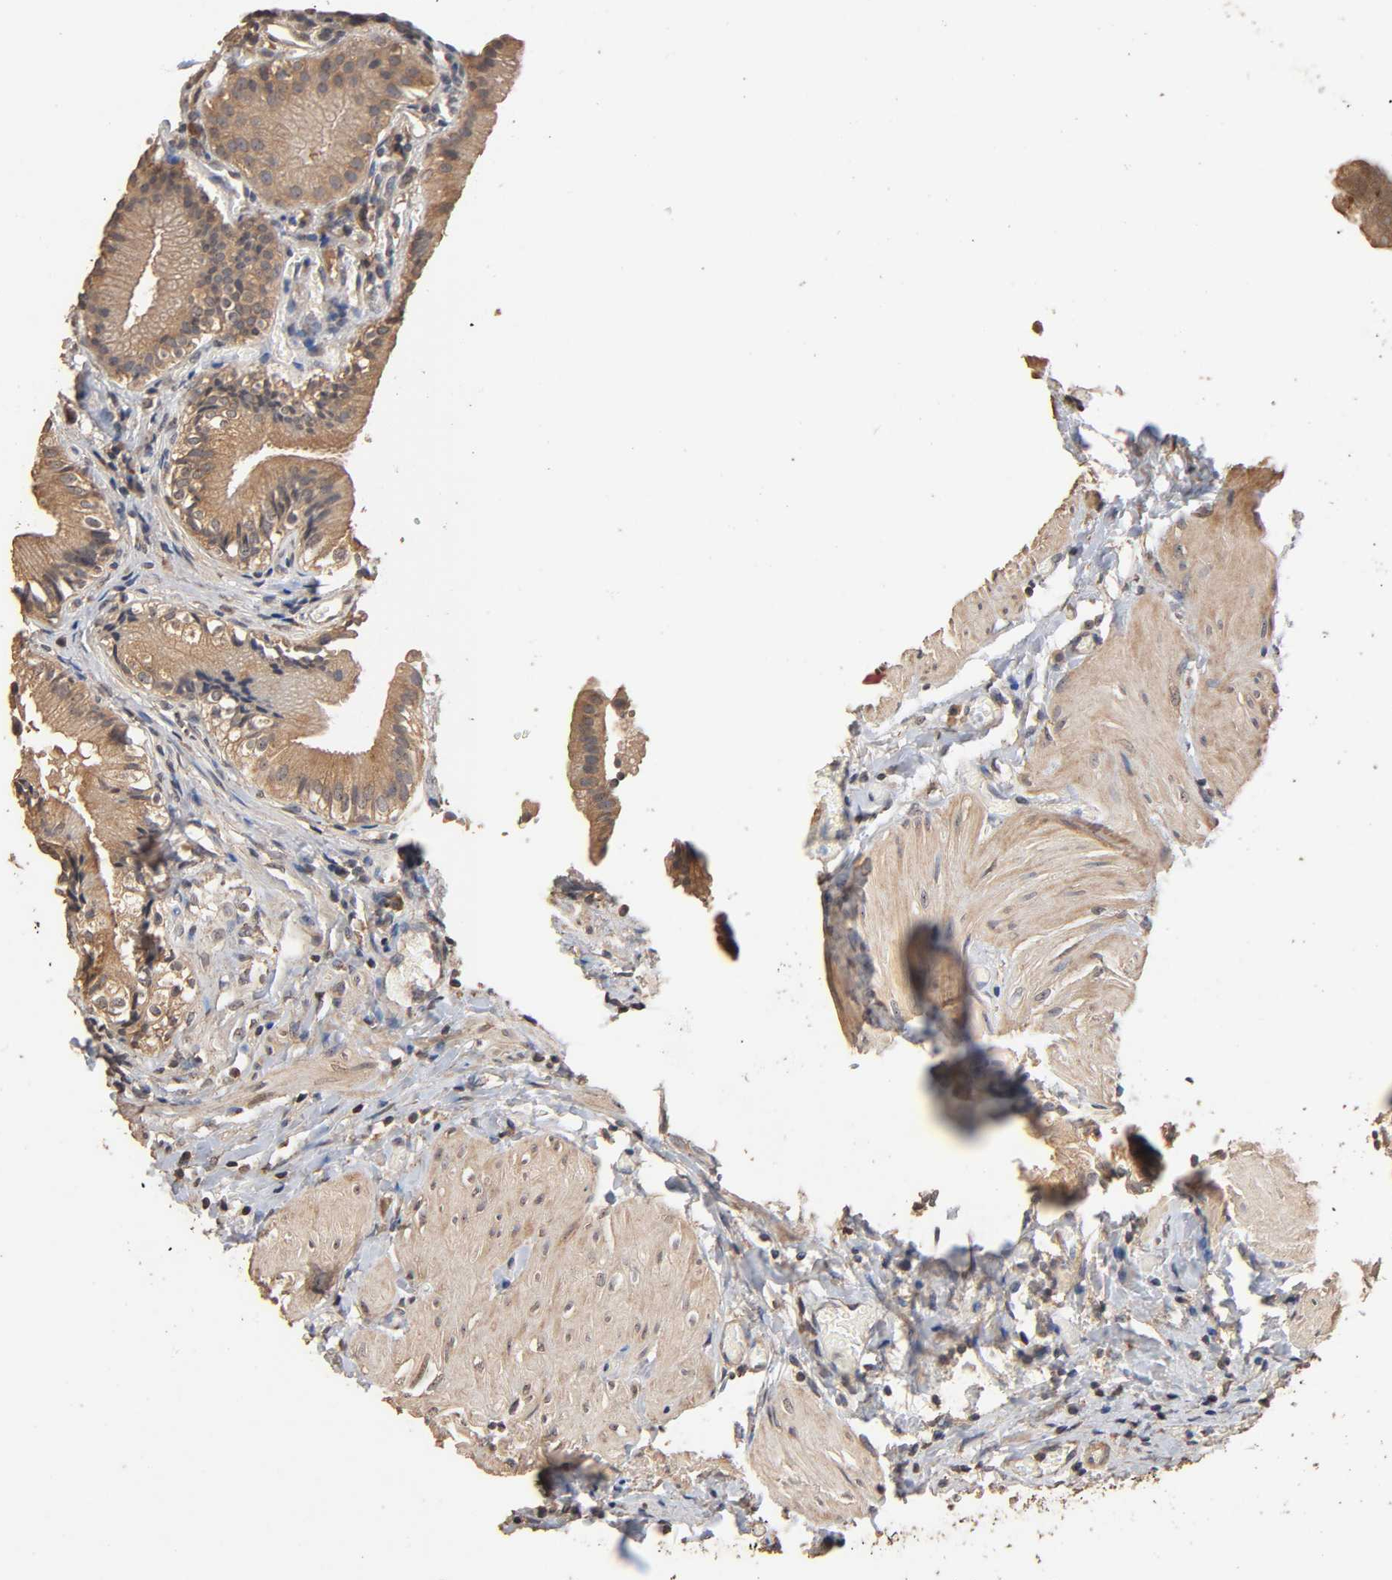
{"staining": {"intensity": "moderate", "quantity": ">75%", "location": "cytoplasmic/membranous"}, "tissue": "gallbladder", "cell_type": "Glandular cells", "image_type": "normal", "snomed": [{"axis": "morphology", "description": "Normal tissue, NOS"}, {"axis": "topography", "description": "Gallbladder"}], "caption": "Glandular cells display medium levels of moderate cytoplasmic/membranous staining in approximately >75% of cells in benign human gallbladder.", "gene": "ARHGEF7", "patient": {"sex": "male", "age": 65}}